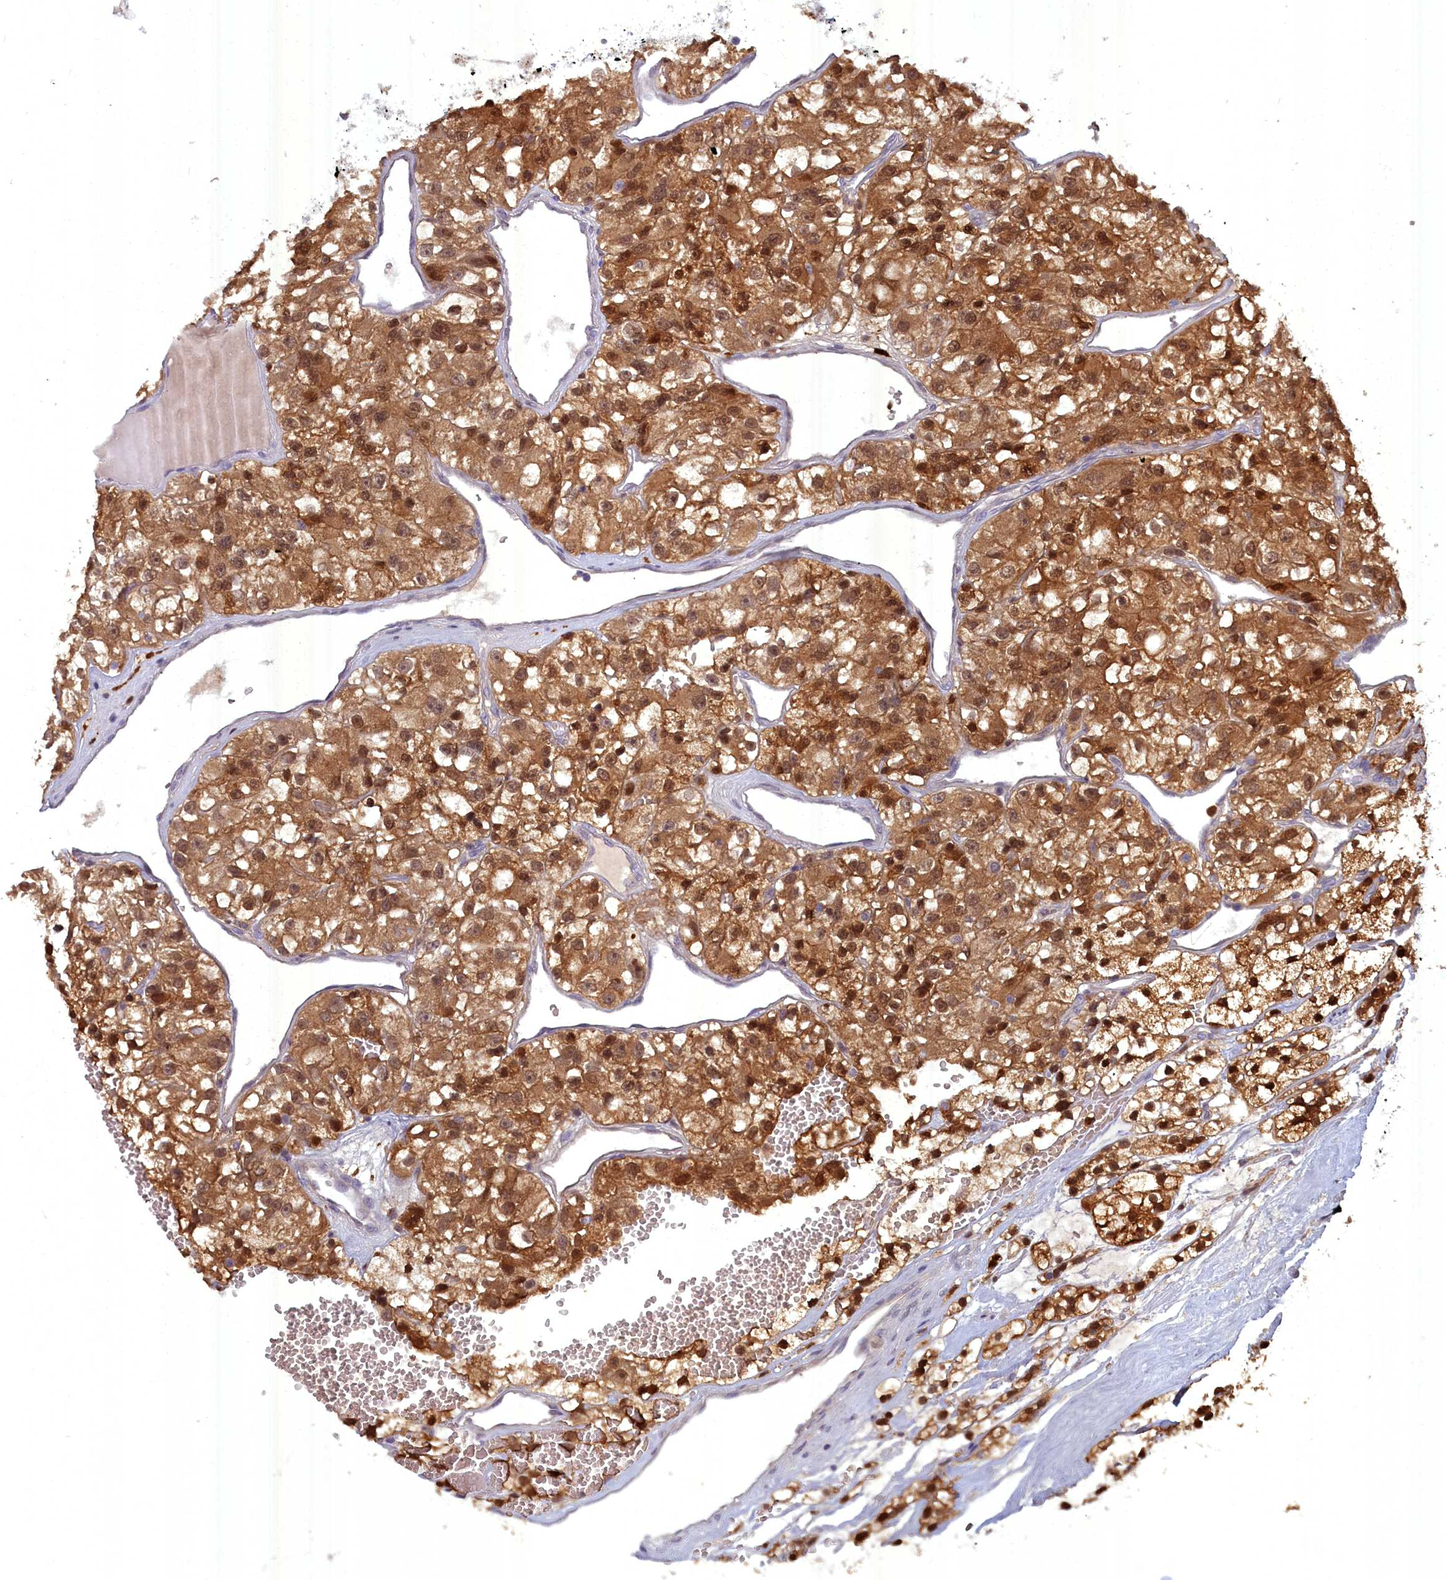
{"staining": {"intensity": "strong", "quantity": ">75%", "location": "cytoplasmic/membranous,nuclear"}, "tissue": "renal cancer", "cell_type": "Tumor cells", "image_type": "cancer", "snomed": [{"axis": "morphology", "description": "Adenocarcinoma, NOS"}, {"axis": "topography", "description": "Kidney"}], "caption": "Human renal cancer stained with a brown dye exhibits strong cytoplasmic/membranous and nuclear positive staining in approximately >75% of tumor cells.", "gene": "BLVRB", "patient": {"sex": "female", "age": 57}}